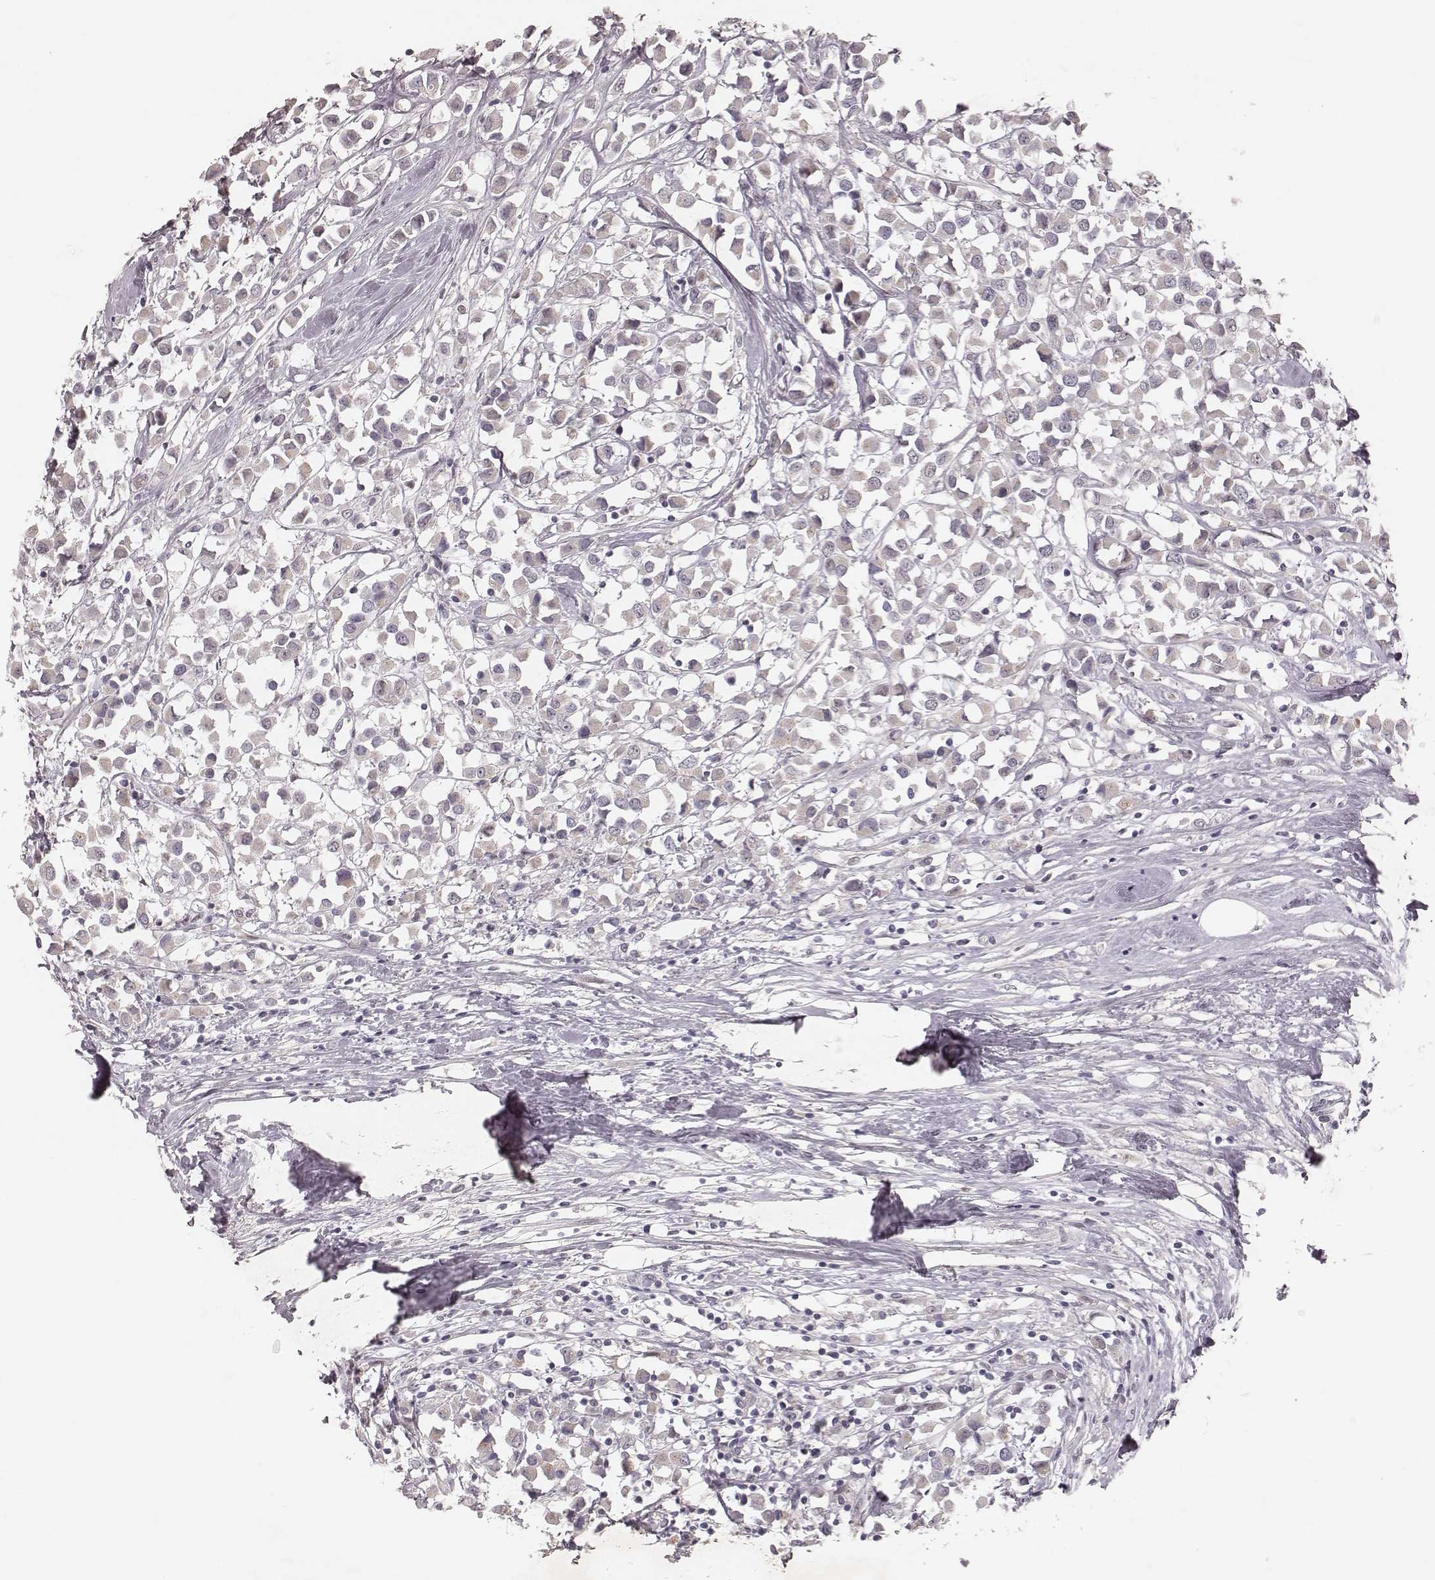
{"staining": {"intensity": "negative", "quantity": "none", "location": "none"}, "tissue": "breast cancer", "cell_type": "Tumor cells", "image_type": "cancer", "snomed": [{"axis": "morphology", "description": "Duct carcinoma"}, {"axis": "topography", "description": "Breast"}], "caption": "Protein analysis of breast invasive ductal carcinoma displays no significant expression in tumor cells.", "gene": "FAM13B", "patient": {"sex": "female", "age": 61}}